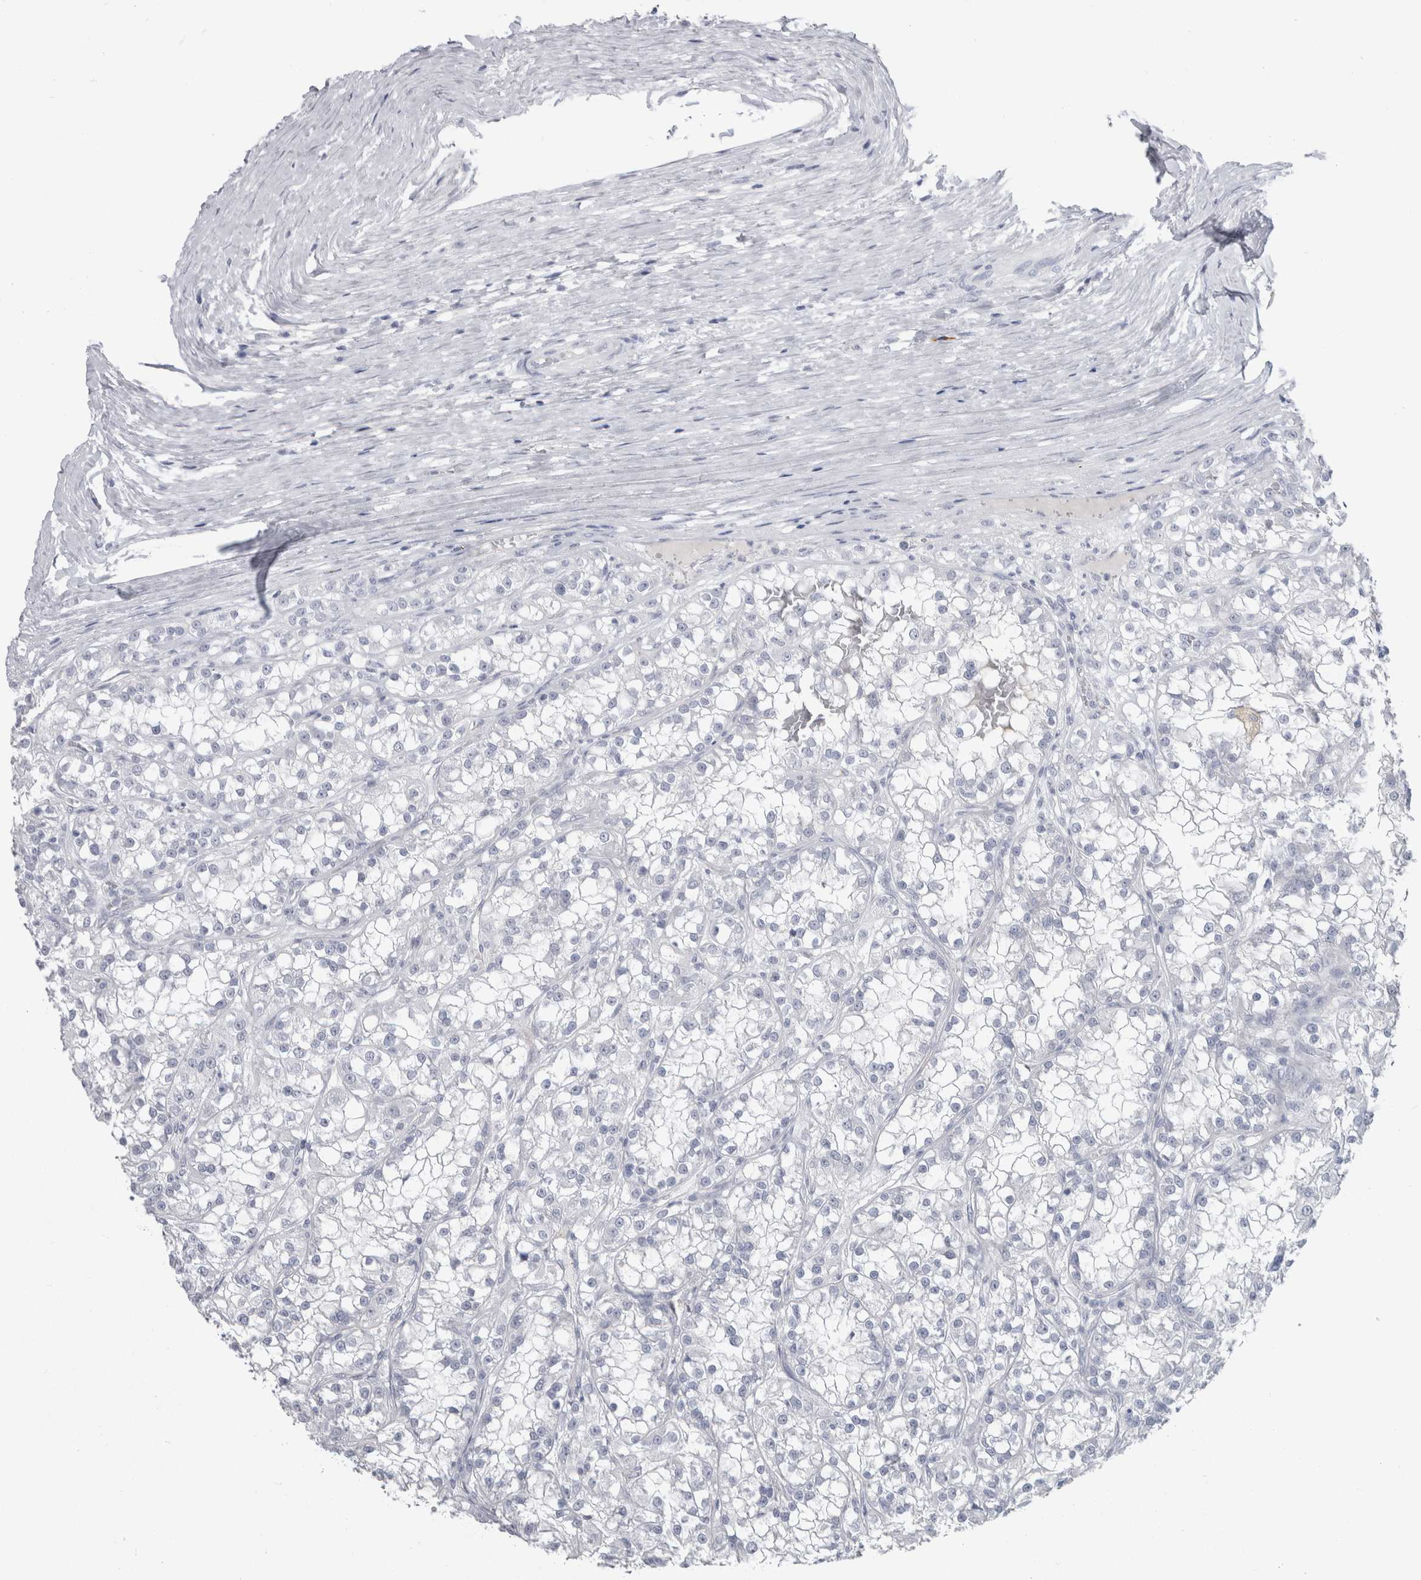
{"staining": {"intensity": "negative", "quantity": "none", "location": "none"}, "tissue": "renal cancer", "cell_type": "Tumor cells", "image_type": "cancer", "snomed": [{"axis": "morphology", "description": "Adenocarcinoma, NOS"}, {"axis": "topography", "description": "Kidney"}], "caption": "An image of adenocarcinoma (renal) stained for a protein exhibits no brown staining in tumor cells.", "gene": "CDH17", "patient": {"sex": "female", "age": 52}}